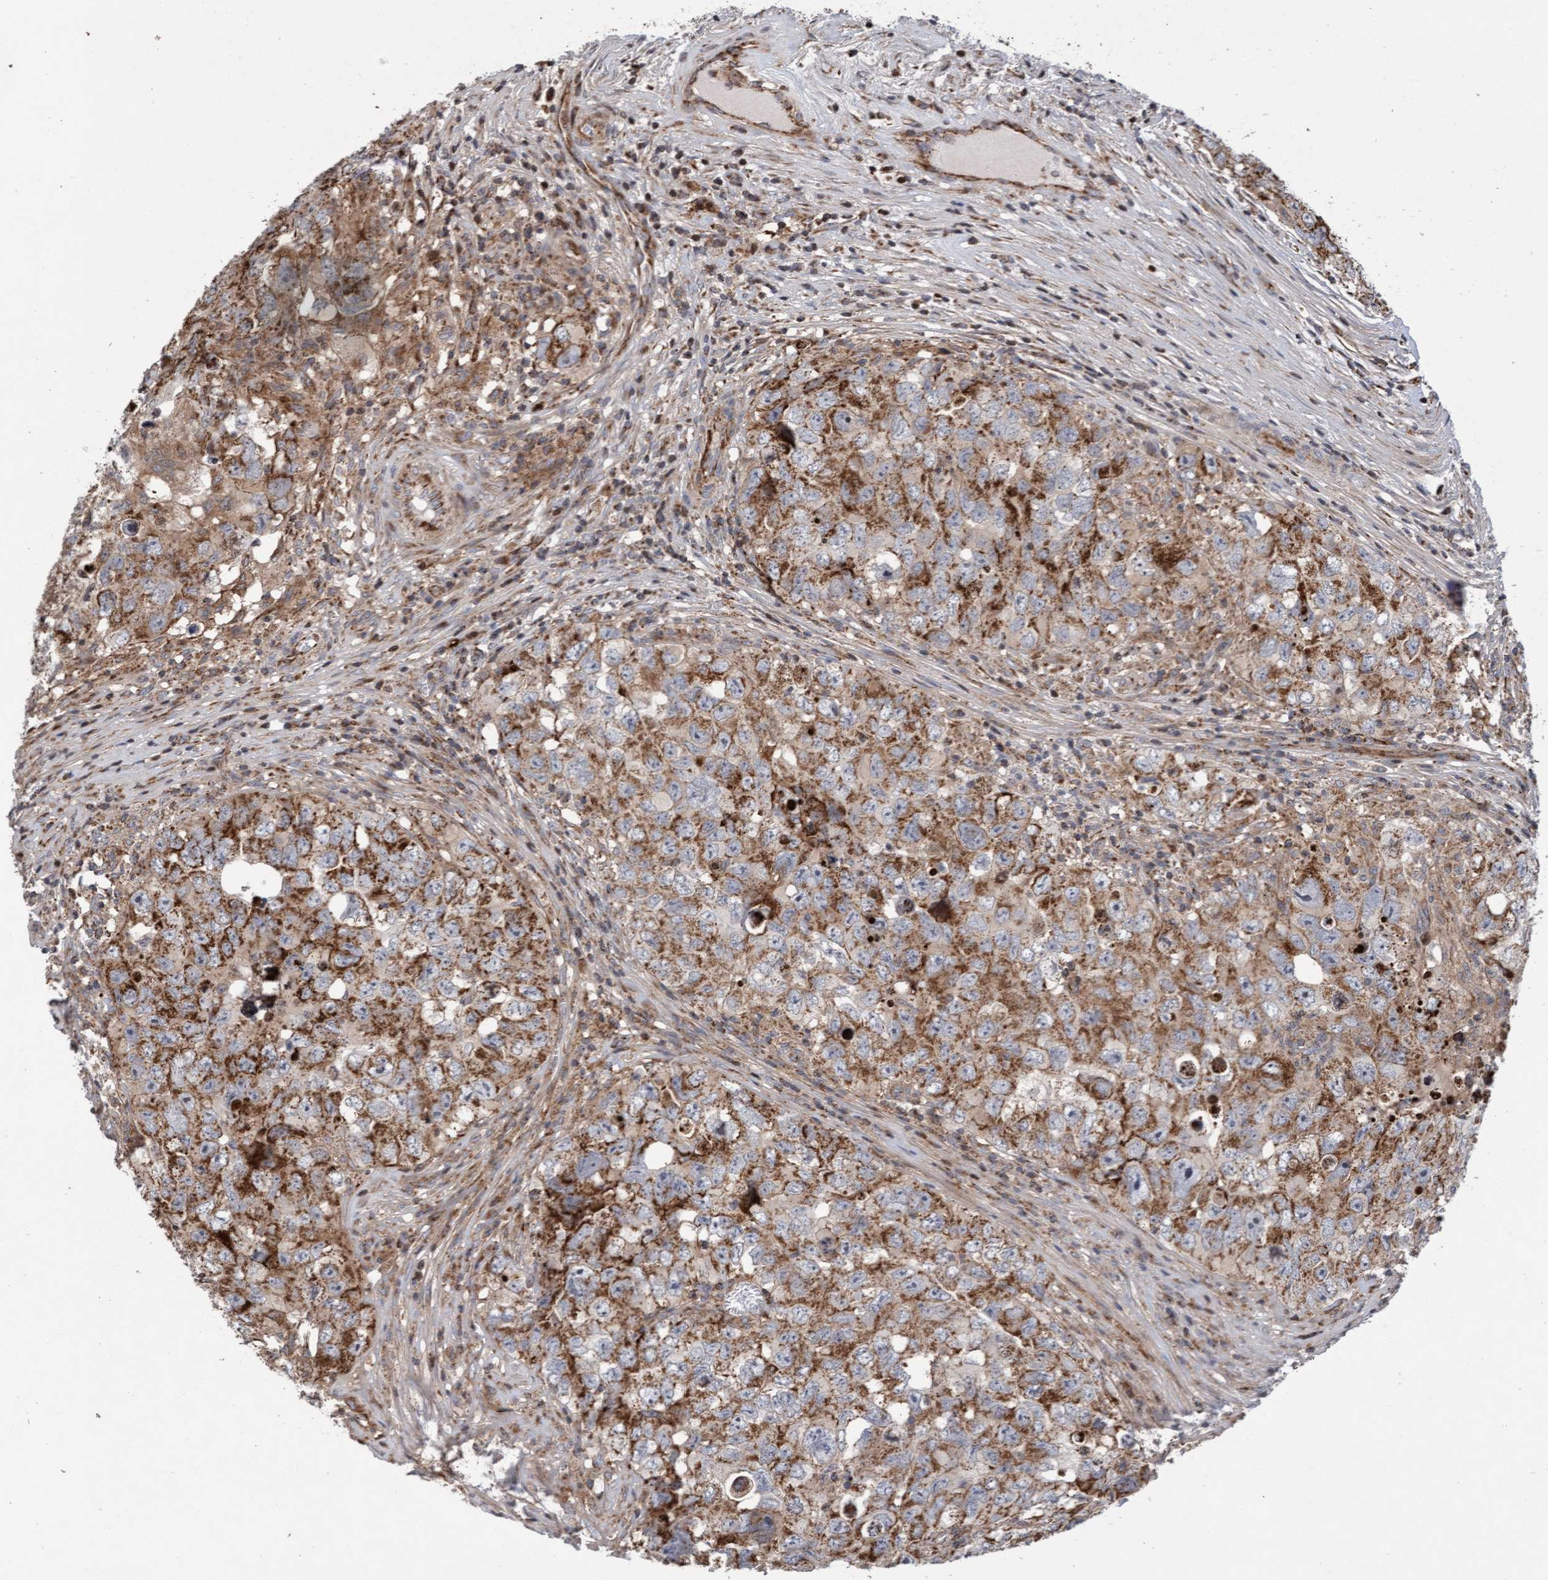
{"staining": {"intensity": "weak", "quantity": ">75%", "location": "cytoplasmic/membranous"}, "tissue": "testis cancer", "cell_type": "Tumor cells", "image_type": "cancer", "snomed": [{"axis": "morphology", "description": "Seminoma, NOS"}, {"axis": "morphology", "description": "Carcinoma, Embryonal, NOS"}, {"axis": "topography", "description": "Testis"}], "caption": "Immunohistochemical staining of human testis cancer (embryonal carcinoma) displays low levels of weak cytoplasmic/membranous protein staining in approximately >75% of tumor cells. The staining was performed using DAB (3,3'-diaminobenzidine), with brown indicating positive protein expression. Nuclei are stained blue with hematoxylin.", "gene": "PECR", "patient": {"sex": "male", "age": 43}}